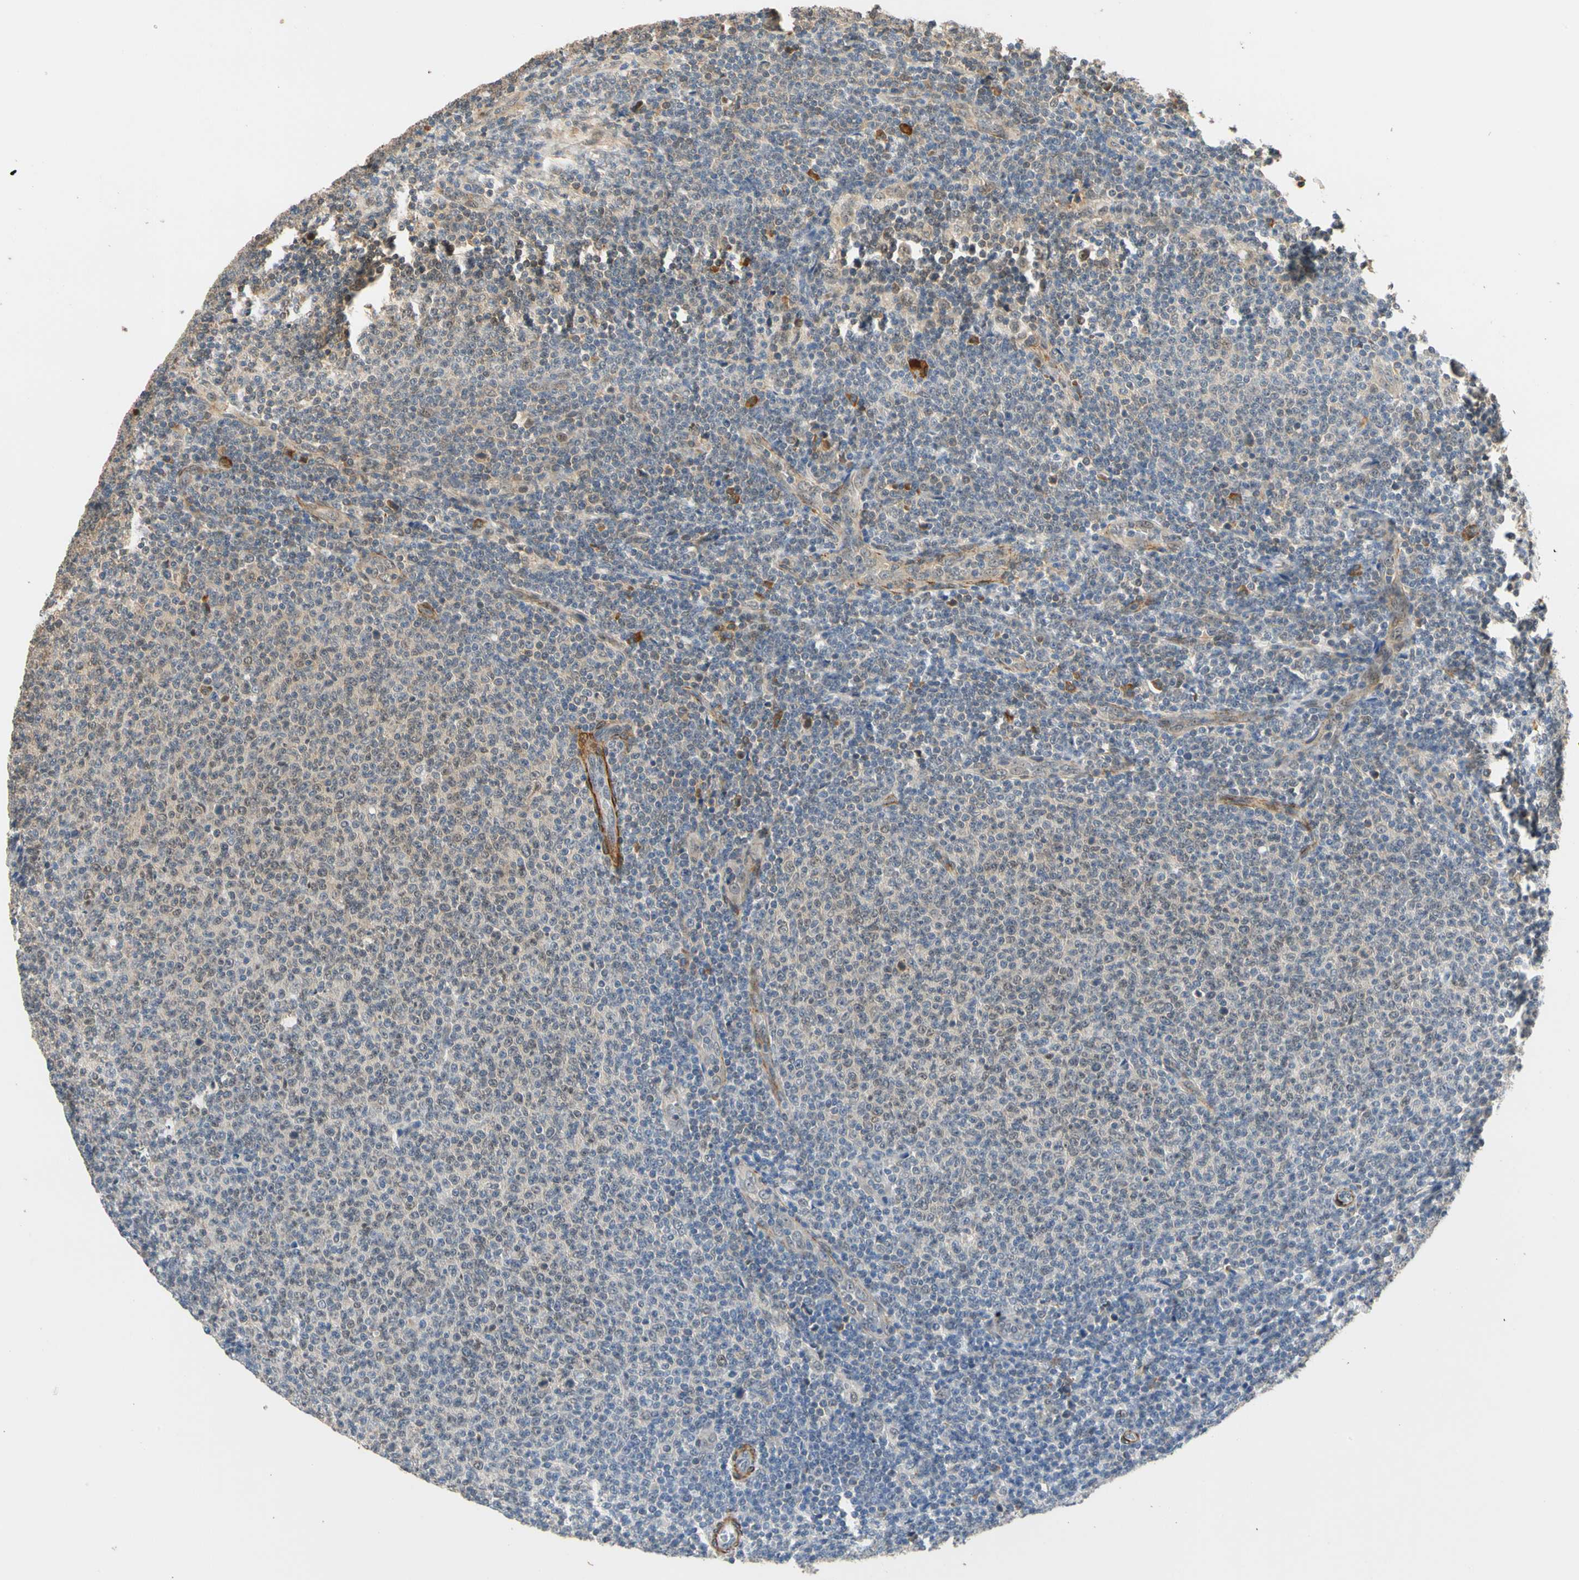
{"staining": {"intensity": "negative", "quantity": "none", "location": "none"}, "tissue": "lymphoma", "cell_type": "Tumor cells", "image_type": "cancer", "snomed": [{"axis": "morphology", "description": "Malignant lymphoma, non-Hodgkin's type, Low grade"}, {"axis": "topography", "description": "Lymph node"}], "caption": "A micrograph of human low-grade malignant lymphoma, non-Hodgkin's type is negative for staining in tumor cells. (DAB IHC visualized using brightfield microscopy, high magnification).", "gene": "QSER1", "patient": {"sex": "male", "age": 66}}